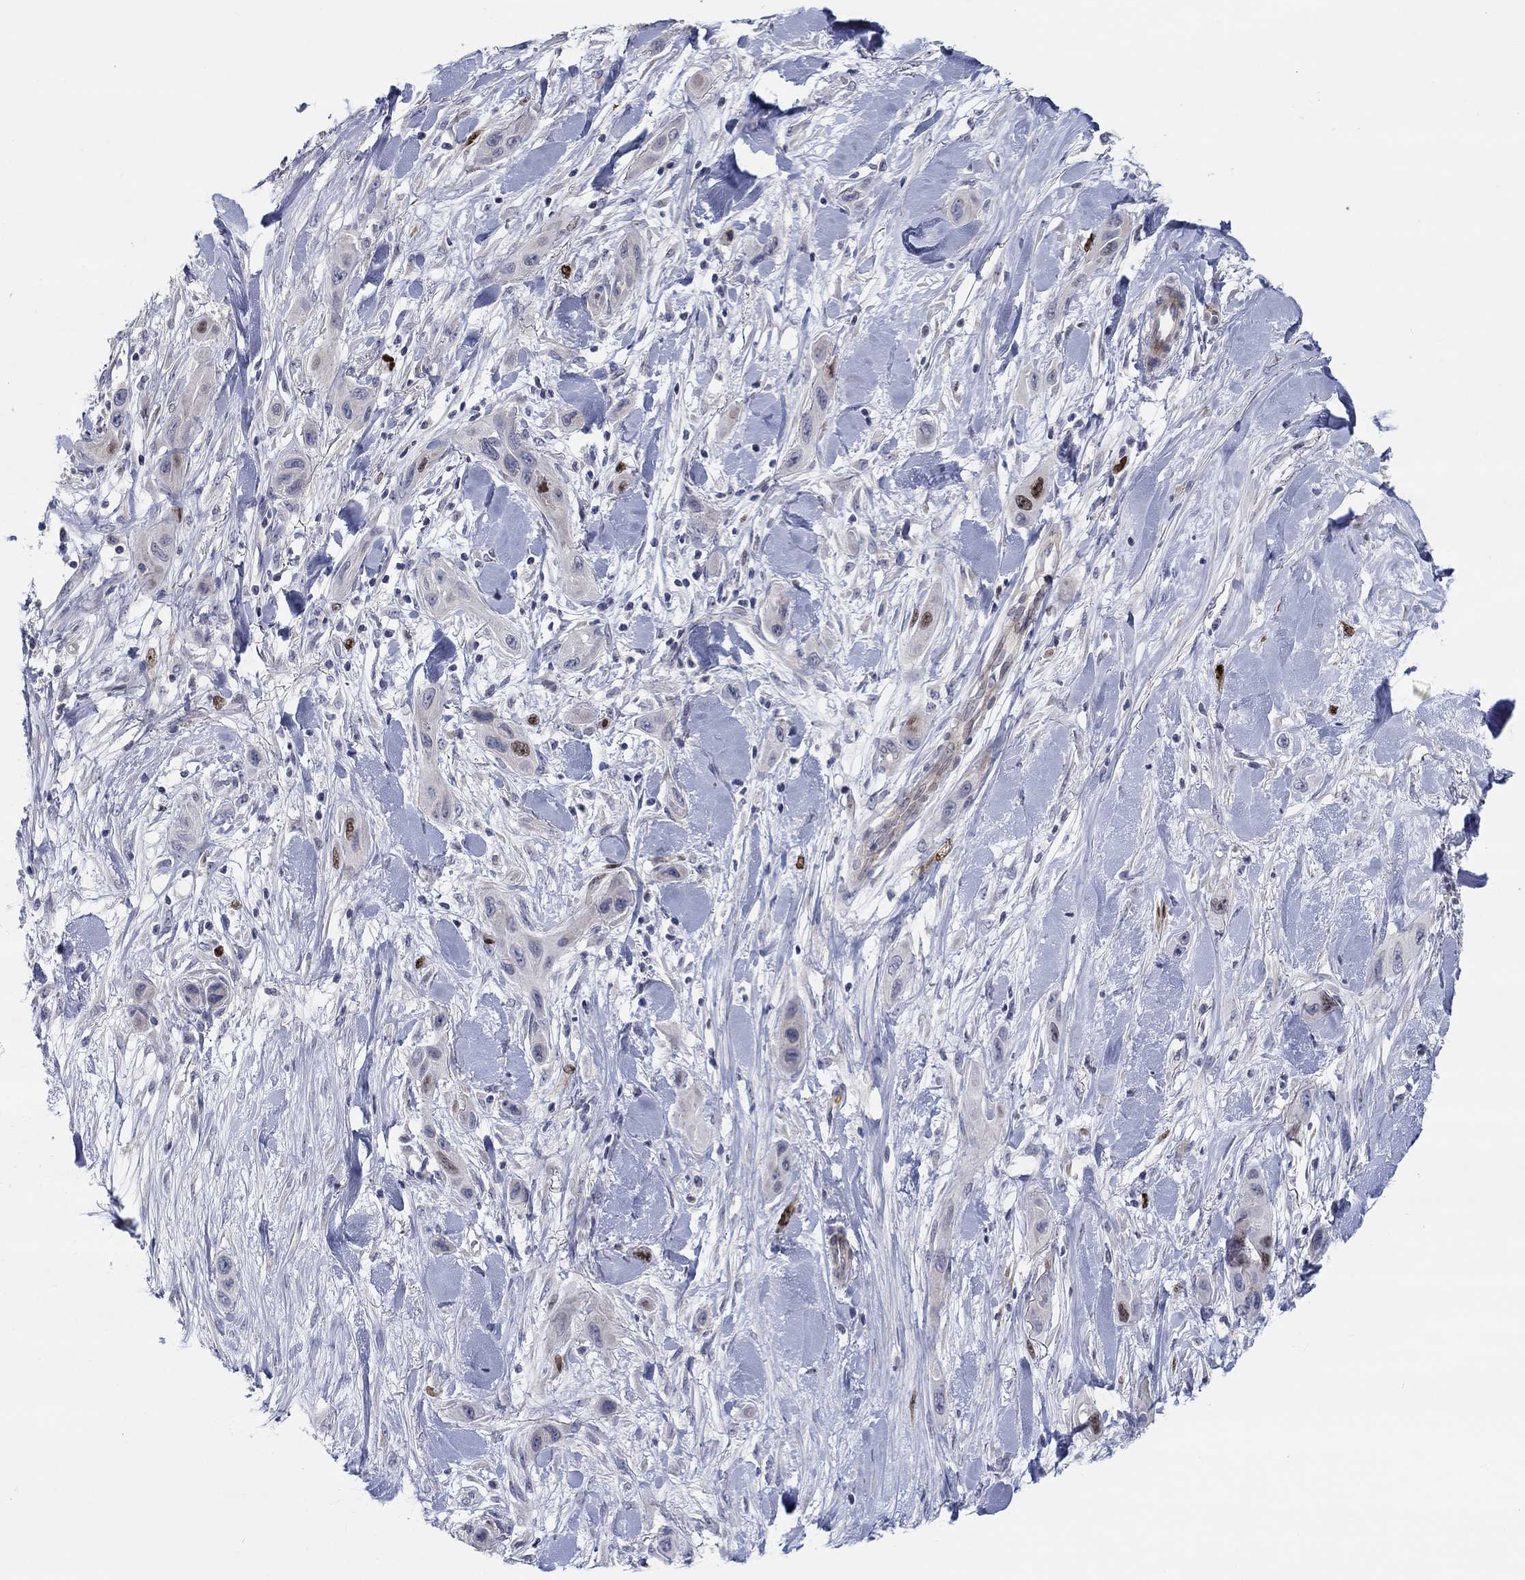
{"staining": {"intensity": "moderate", "quantity": "<25%", "location": "nuclear"}, "tissue": "skin cancer", "cell_type": "Tumor cells", "image_type": "cancer", "snomed": [{"axis": "morphology", "description": "Squamous cell carcinoma, NOS"}, {"axis": "topography", "description": "Skin"}], "caption": "Squamous cell carcinoma (skin) stained for a protein (brown) exhibits moderate nuclear positive staining in about <25% of tumor cells.", "gene": "PRC1", "patient": {"sex": "male", "age": 79}}